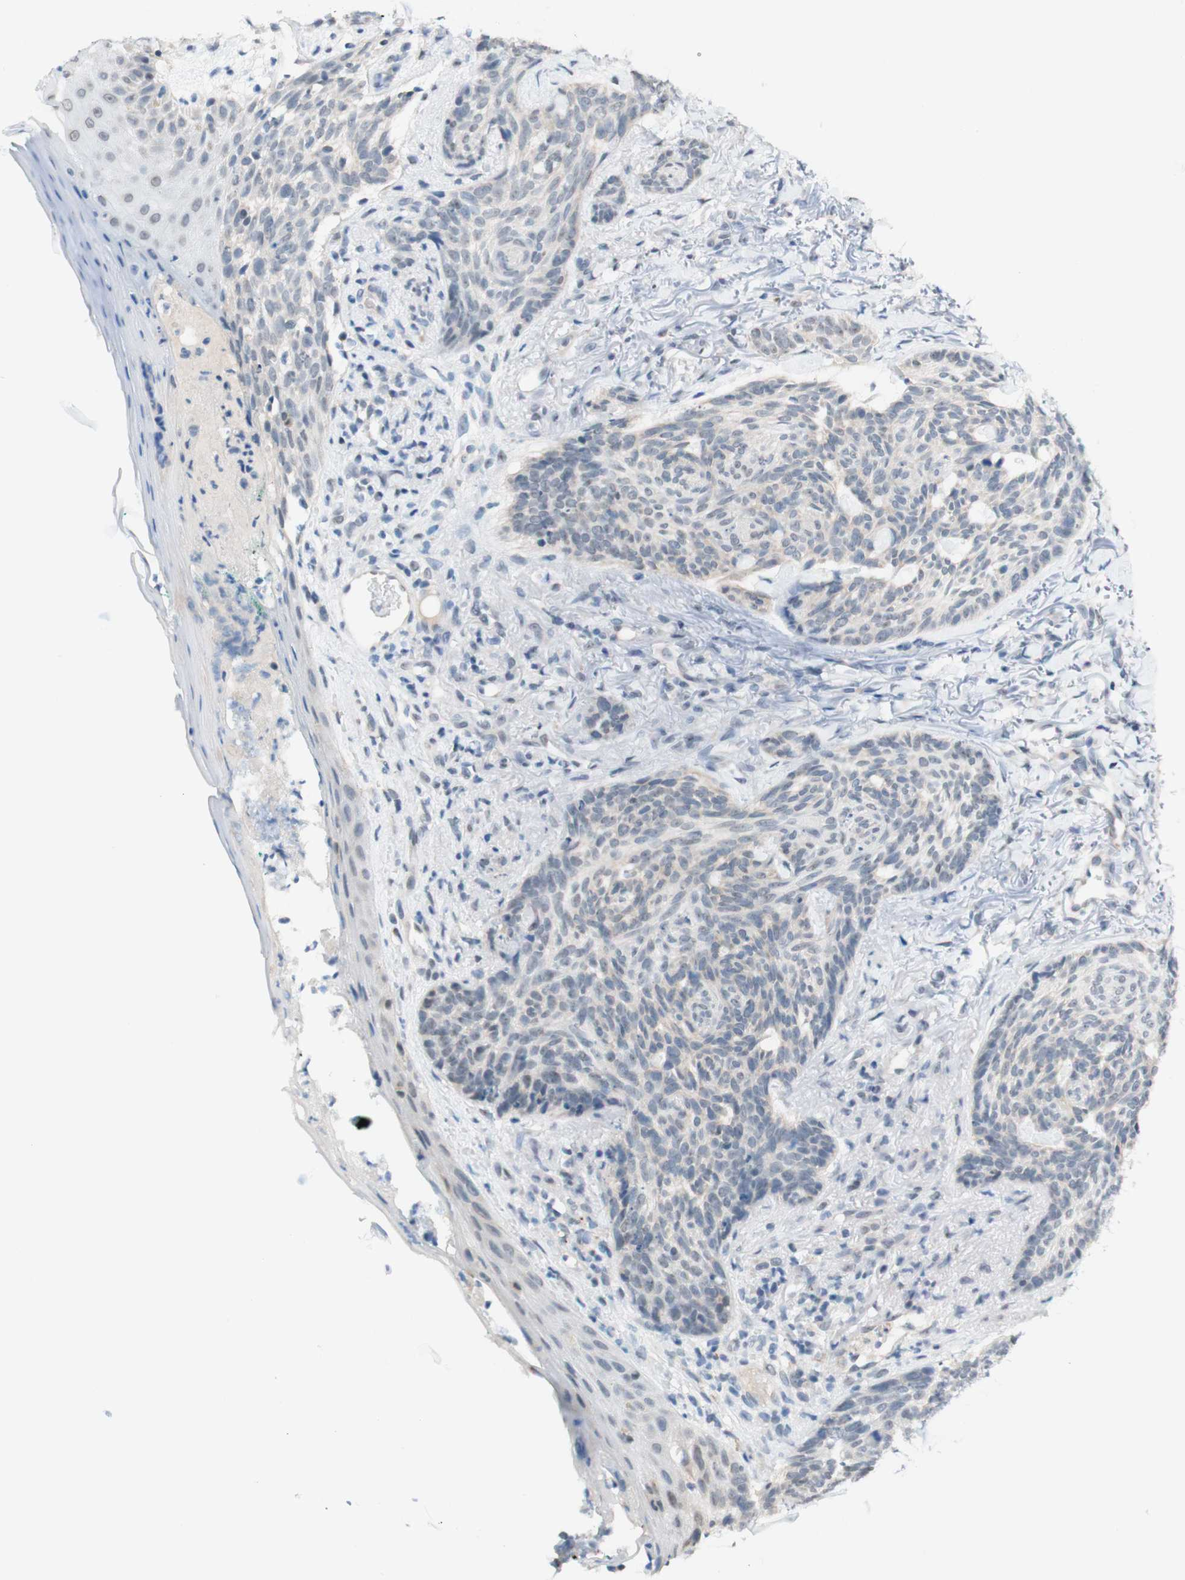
{"staining": {"intensity": "weak", "quantity": "<25%", "location": "cytoplasmic/membranous"}, "tissue": "skin cancer", "cell_type": "Tumor cells", "image_type": "cancer", "snomed": [{"axis": "morphology", "description": "Basal cell carcinoma"}, {"axis": "topography", "description": "Skin"}], "caption": "Protein analysis of skin basal cell carcinoma displays no significant staining in tumor cells.", "gene": "JPH1", "patient": {"sex": "male", "age": 43}}